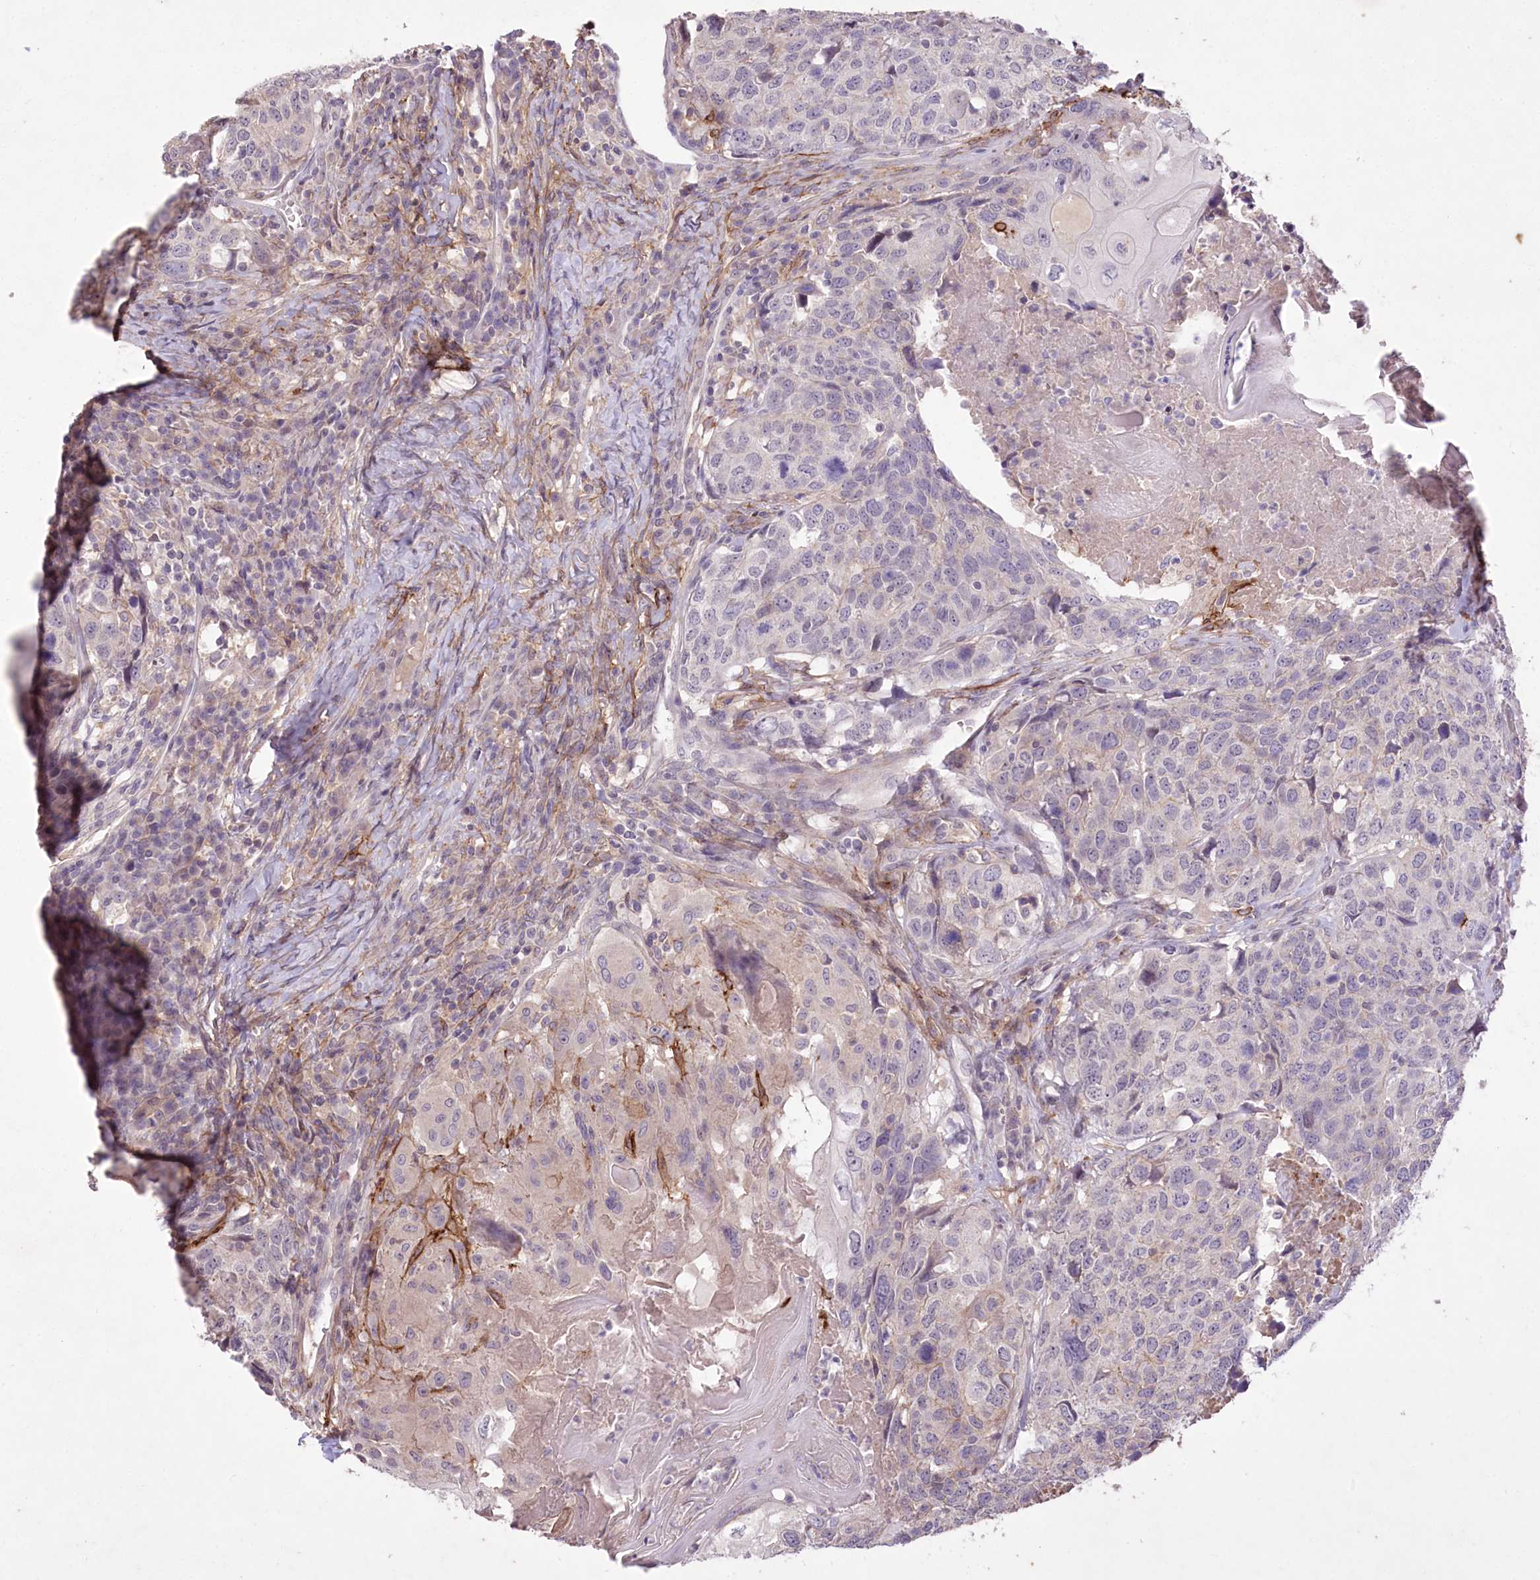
{"staining": {"intensity": "negative", "quantity": "none", "location": "none"}, "tissue": "head and neck cancer", "cell_type": "Tumor cells", "image_type": "cancer", "snomed": [{"axis": "morphology", "description": "Squamous cell carcinoma, NOS"}, {"axis": "topography", "description": "Head-Neck"}], "caption": "Protein analysis of head and neck cancer (squamous cell carcinoma) exhibits no significant expression in tumor cells.", "gene": "ENPP1", "patient": {"sex": "male", "age": 66}}